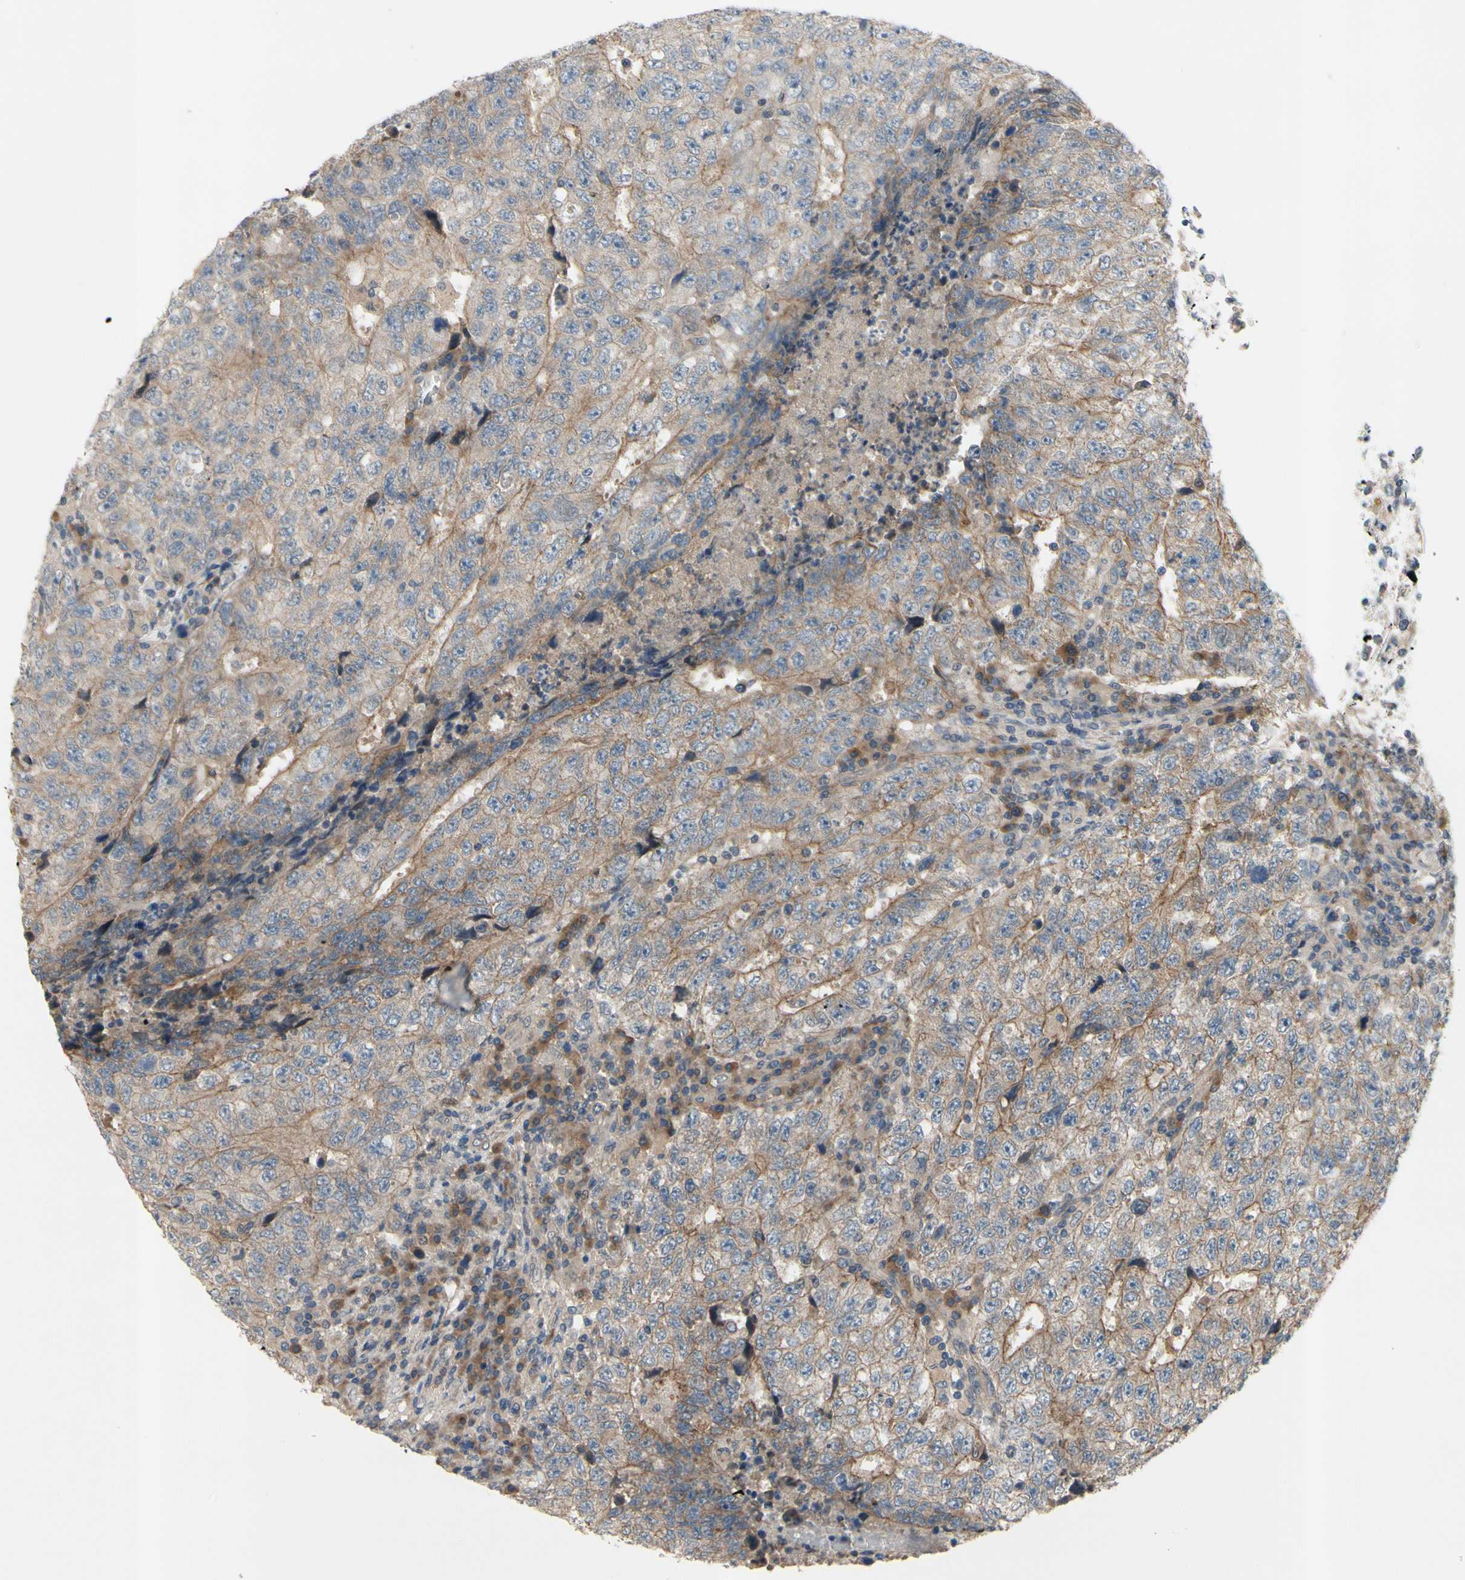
{"staining": {"intensity": "weak", "quantity": ">75%", "location": "cytoplasmic/membranous"}, "tissue": "testis cancer", "cell_type": "Tumor cells", "image_type": "cancer", "snomed": [{"axis": "morphology", "description": "Necrosis, NOS"}, {"axis": "morphology", "description": "Carcinoma, Embryonal, NOS"}, {"axis": "topography", "description": "Testis"}], "caption": "Protein staining by immunohistochemistry (IHC) reveals weak cytoplasmic/membranous staining in about >75% of tumor cells in testis cancer (embryonal carcinoma).", "gene": "ICAM5", "patient": {"sex": "male", "age": 19}}